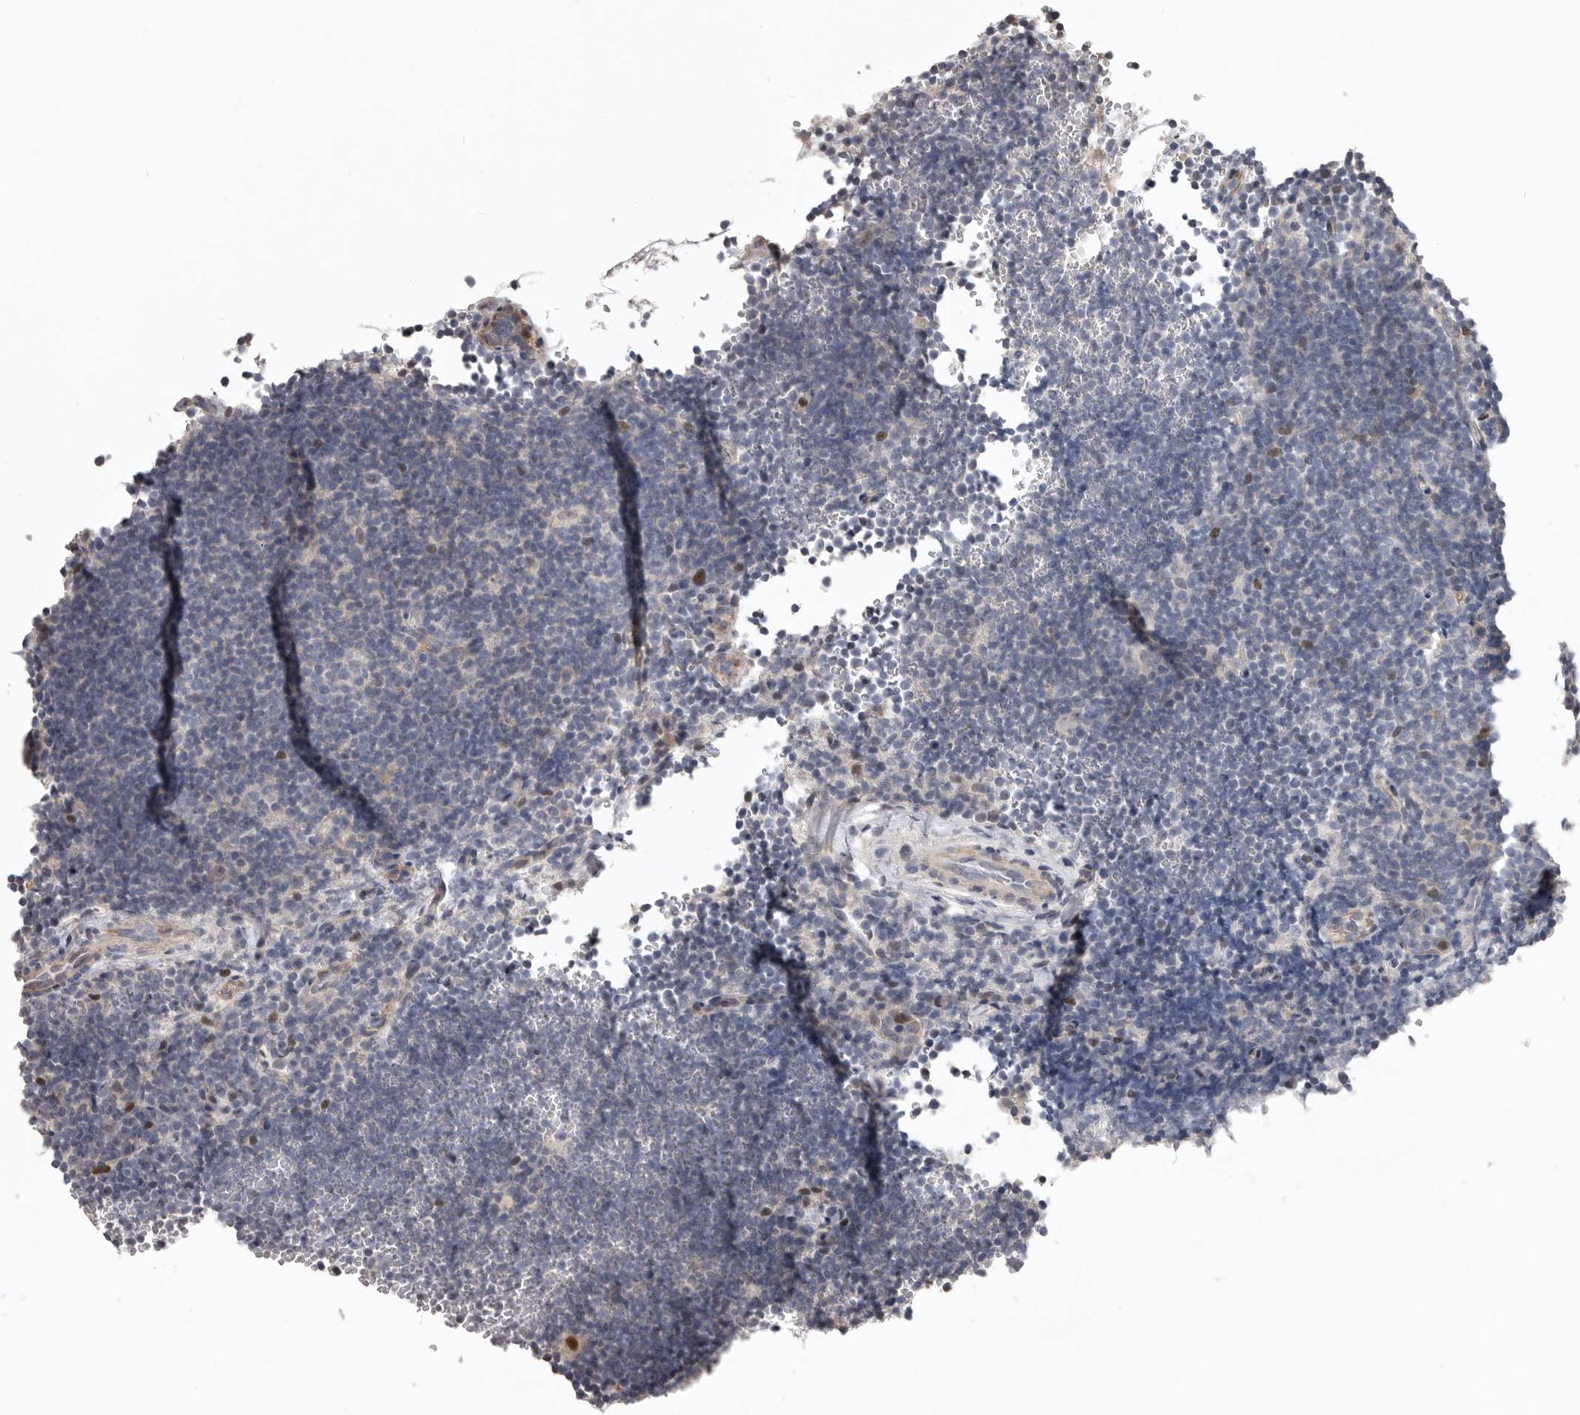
{"staining": {"intensity": "negative", "quantity": "none", "location": "none"}, "tissue": "lymphoma", "cell_type": "Tumor cells", "image_type": "cancer", "snomed": [{"axis": "morphology", "description": "Hodgkin's disease, NOS"}, {"axis": "topography", "description": "Lymph node"}], "caption": "IHC histopathology image of neoplastic tissue: human lymphoma stained with DAB demonstrates no significant protein expression in tumor cells.", "gene": "RNF217", "patient": {"sex": "female", "age": 57}}